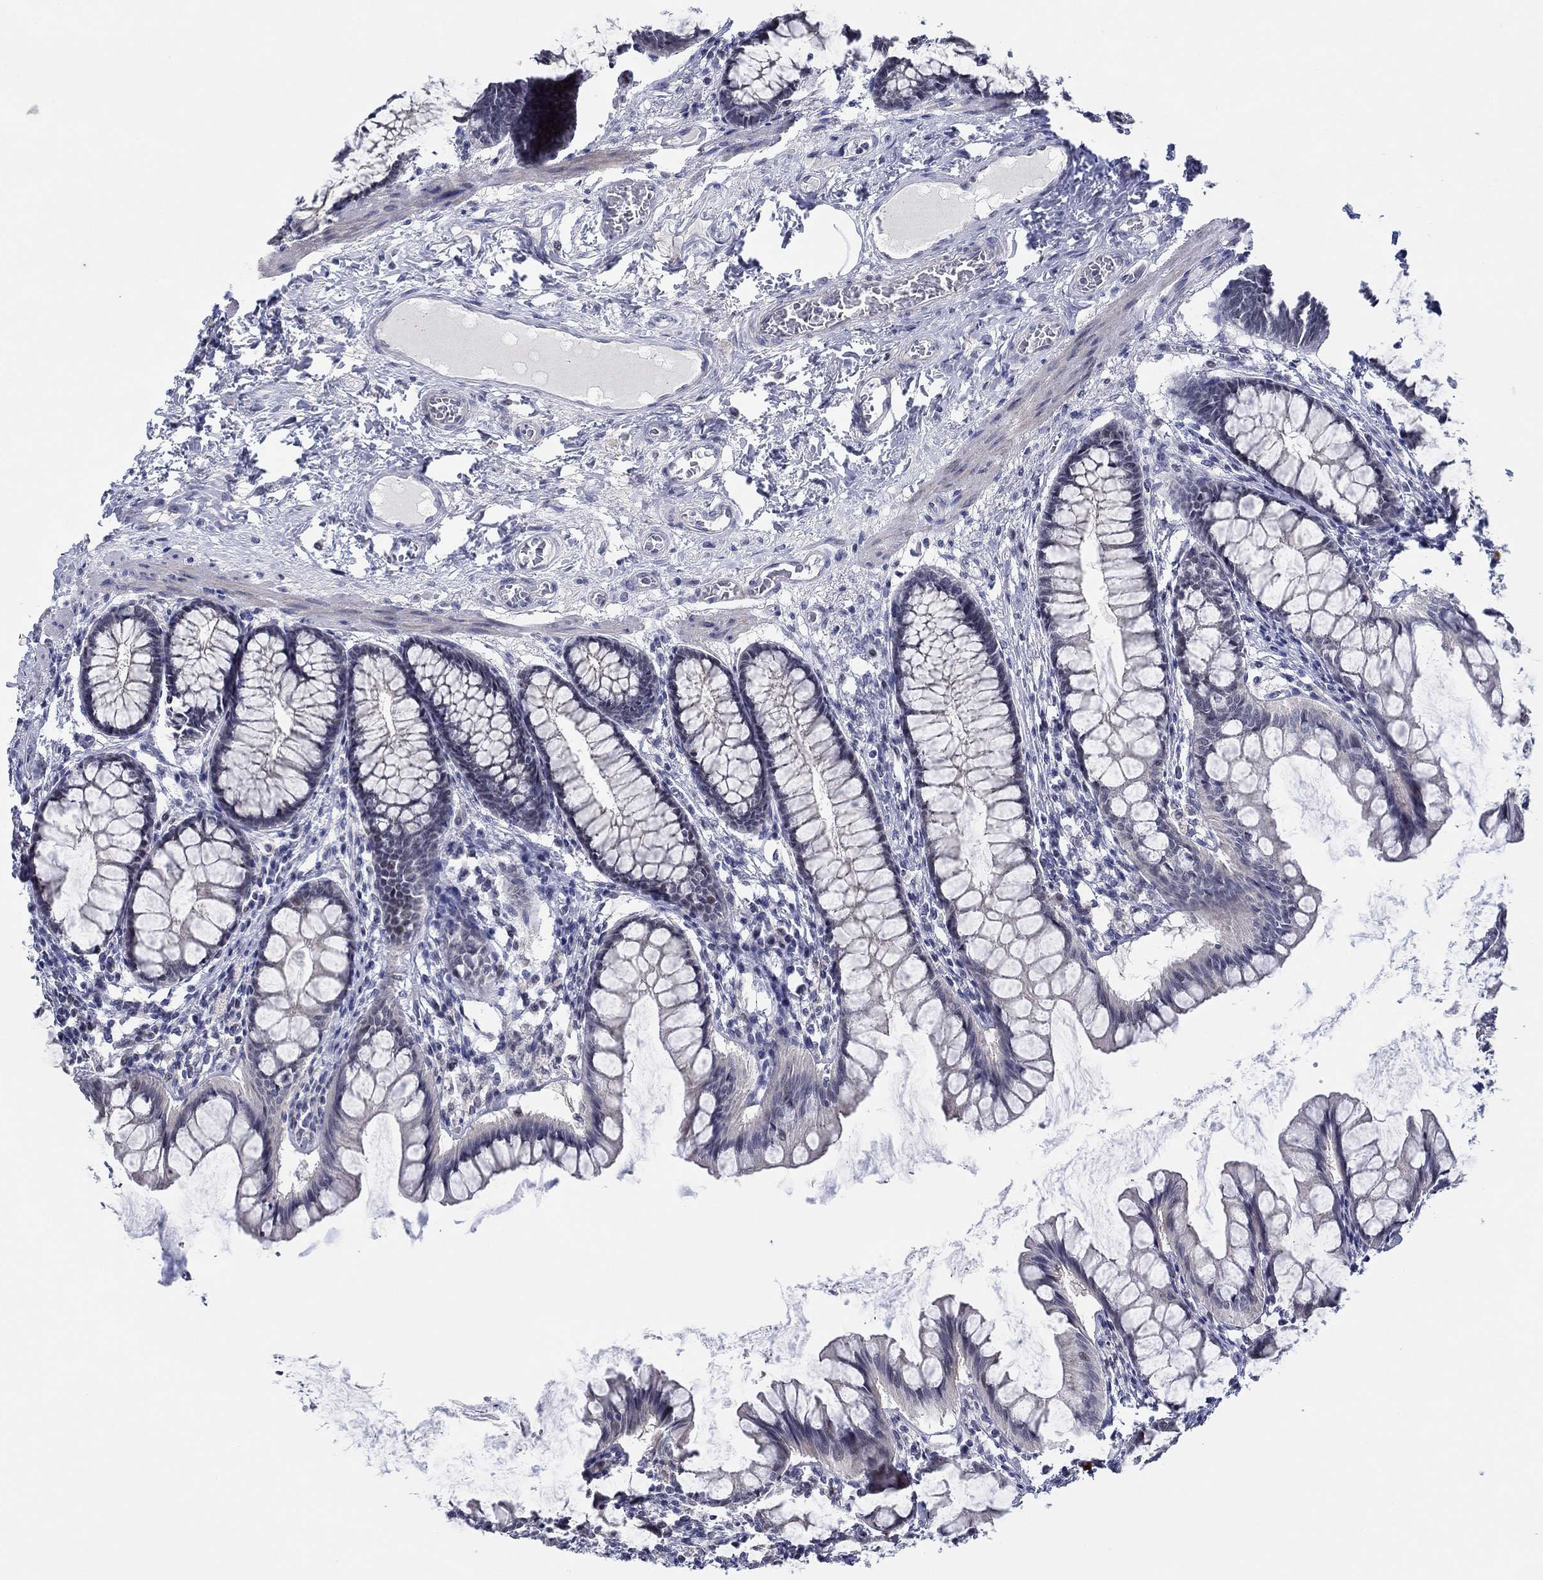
{"staining": {"intensity": "negative", "quantity": "none", "location": "none"}, "tissue": "colon", "cell_type": "Endothelial cells", "image_type": "normal", "snomed": [{"axis": "morphology", "description": "Normal tissue, NOS"}, {"axis": "topography", "description": "Colon"}], "caption": "The photomicrograph shows no staining of endothelial cells in benign colon. (Immunohistochemistry, brightfield microscopy, high magnification).", "gene": "SLC34A1", "patient": {"sex": "female", "age": 65}}